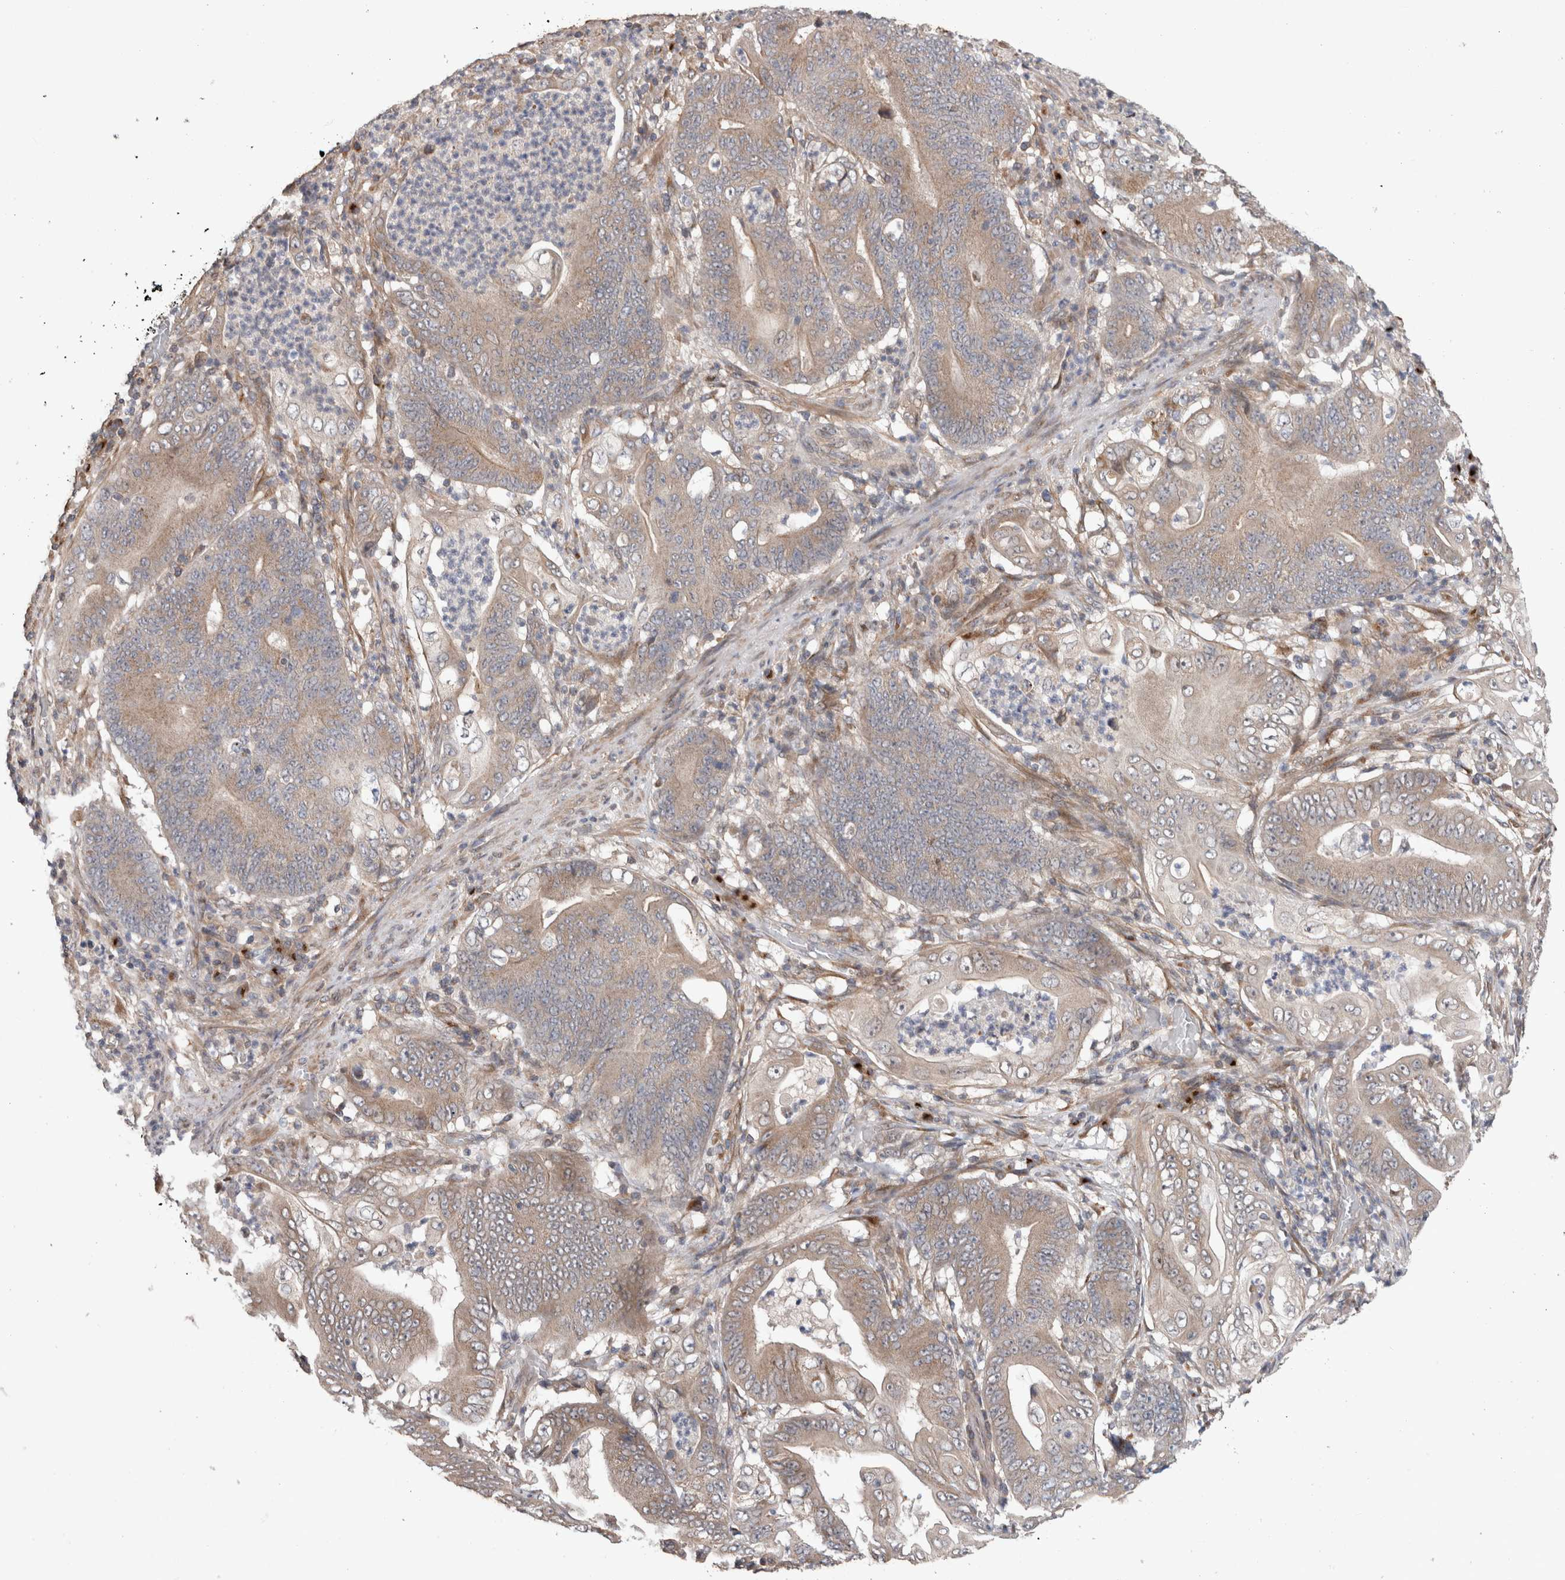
{"staining": {"intensity": "weak", "quantity": ">75%", "location": "cytoplasmic/membranous"}, "tissue": "stomach cancer", "cell_type": "Tumor cells", "image_type": "cancer", "snomed": [{"axis": "morphology", "description": "Adenocarcinoma, NOS"}, {"axis": "topography", "description": "Stomach"}], "caption": "Stomach adenocarcinoma tissue exhibits weak cytoplasmic/membranous staining in about >75% of tumor cells, visualized by immunohistochemistry.", "gene": "TRIM5", "patient": {"sex": "female", "age": 73}}